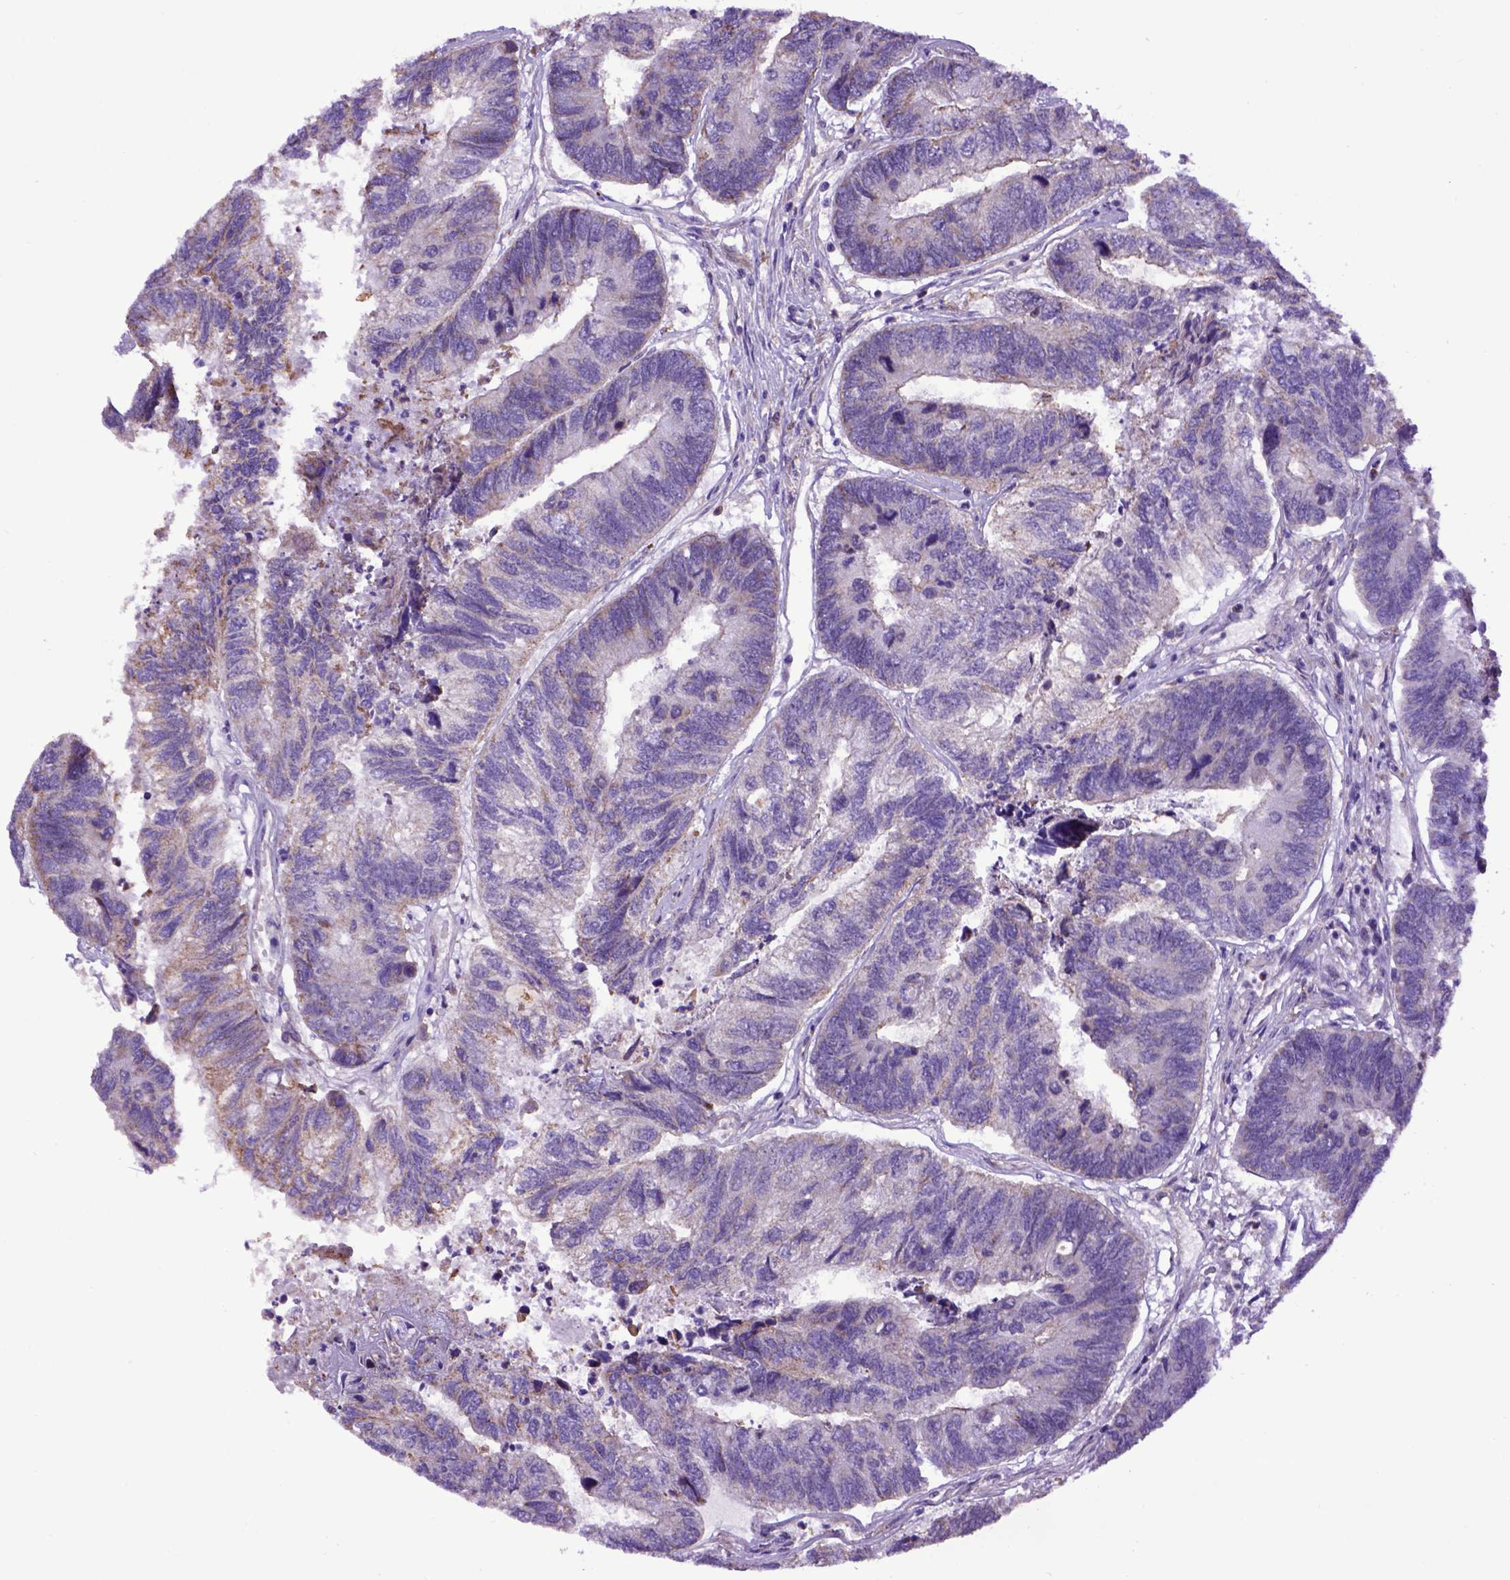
{"staining": {"intensity": "weak", "quantity": "25%-75%", "location": "cytoplasmic/membranous"}, "tissue": "colorectal cancer", "cell_type": "Tumor cells", "image_type": "cancer", "snomed": [{"axis": "morphology", "description": "Adenocarcinoma, NOS"}, {"axis": "topography", "description": "Colon"}], "caption": "This is an image of immunohistochemistry staining of colorectal cancer (adenocarcinoma), which shows weak positivity in the cytoplasmic/membranous of tumor cells.", "gene": "ASAH2", "patient": {"sex": "female", "age": 67}}